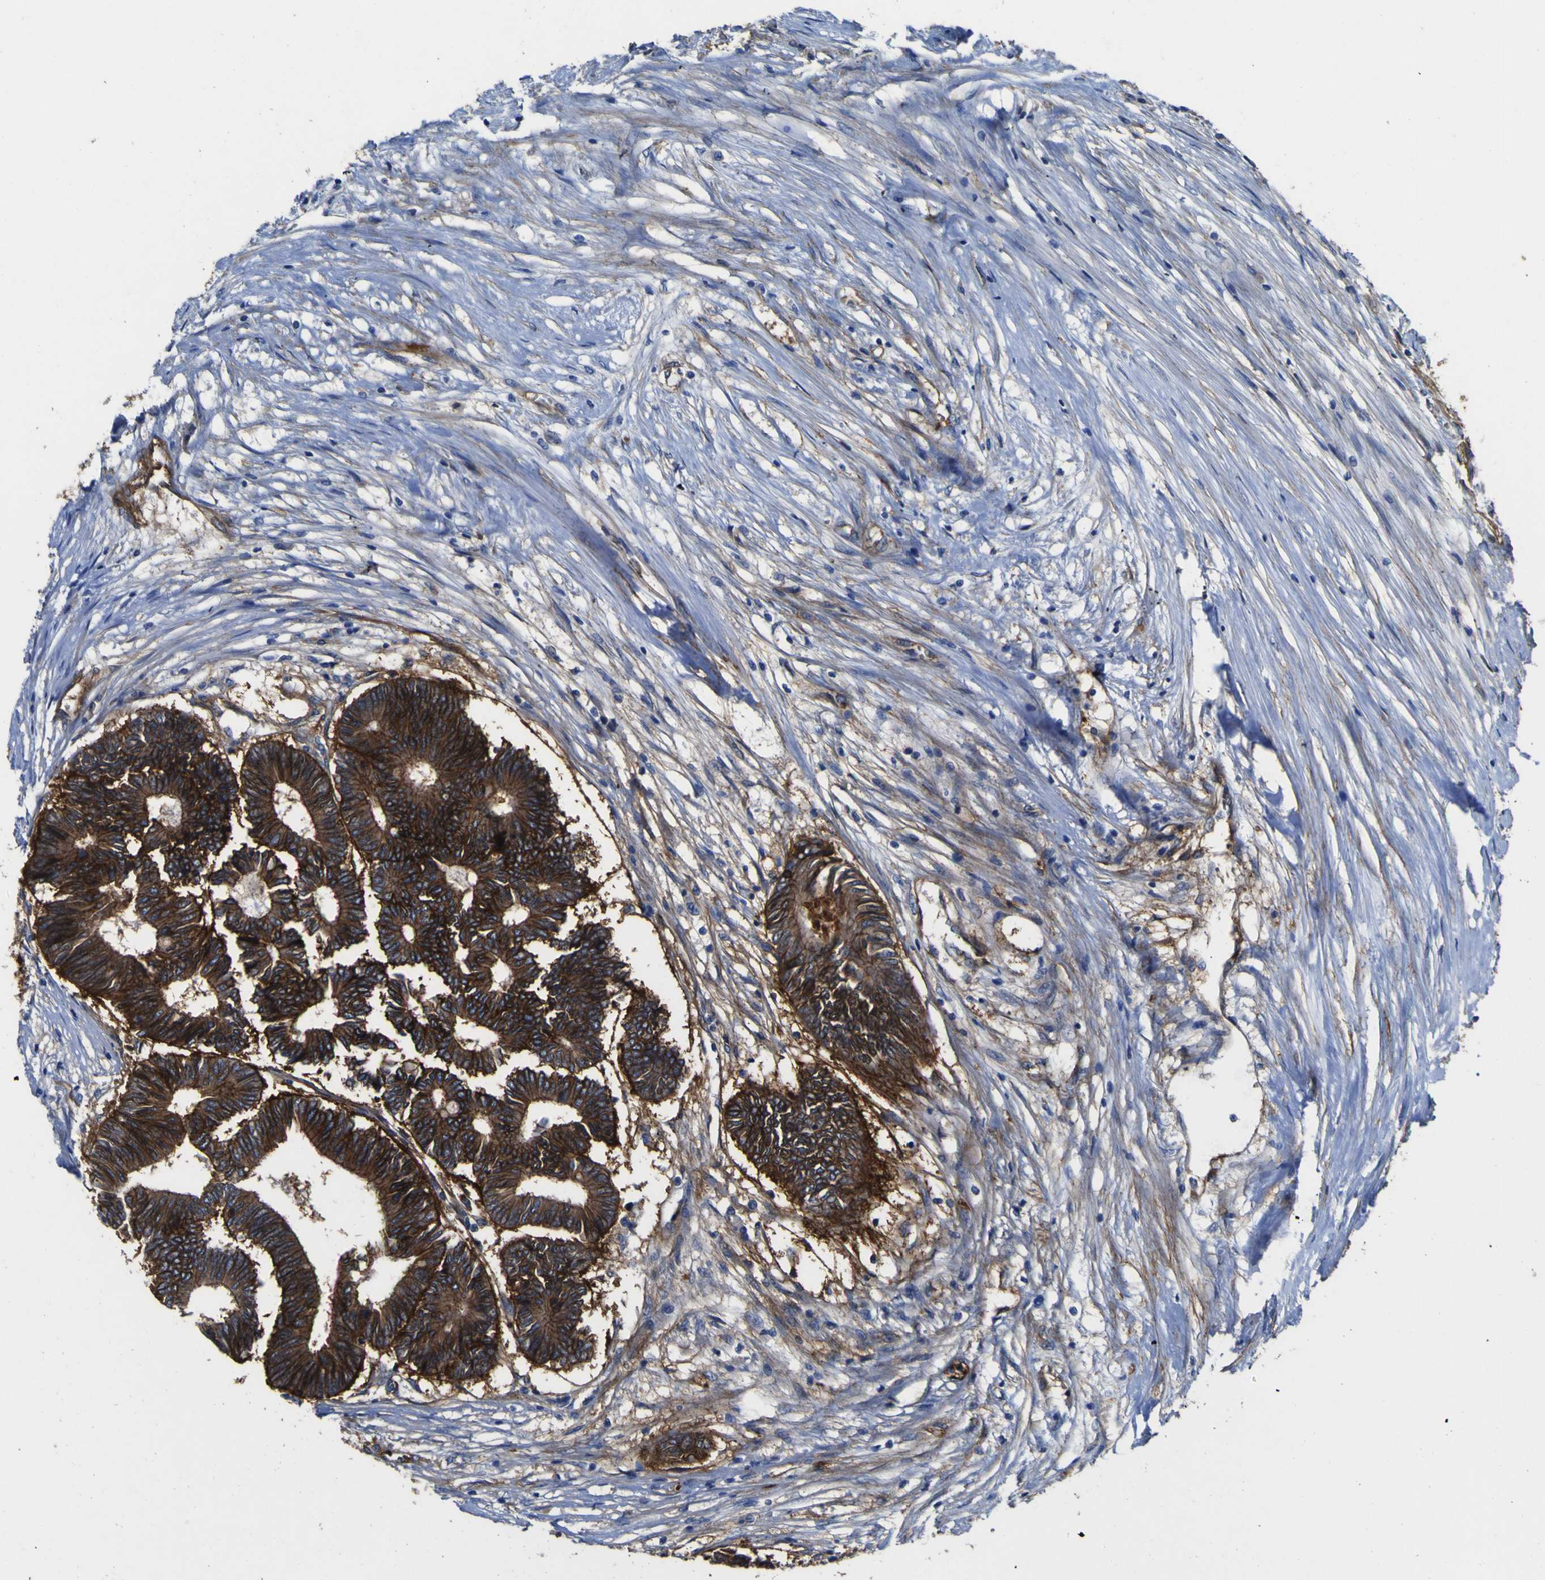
{"staining": {"intensity": "strong", "quantity": ">75%", "location": "cytoplasmic/membranous"}, "tissue": "colorectal cancer", "cell_type": "Tumor cells", "image_type": "cancer", "snomed": [{"axis": "morphology", "description": "Adenocarcinoma, NOS"}, {"axis": "topography", "description": "Rectum"}], "caption": "High-magnification brightfield microscopy of colorectal cancer (adenocarcinoma) stained with DAB (brown) and counterstained with hematoxylin (blue). tumor cells exhibit strong cytoplasmic/membranous expression is present in about>75% of cells.", "gene": "CD151", "patient": {"sex": "male", "age": 63}}